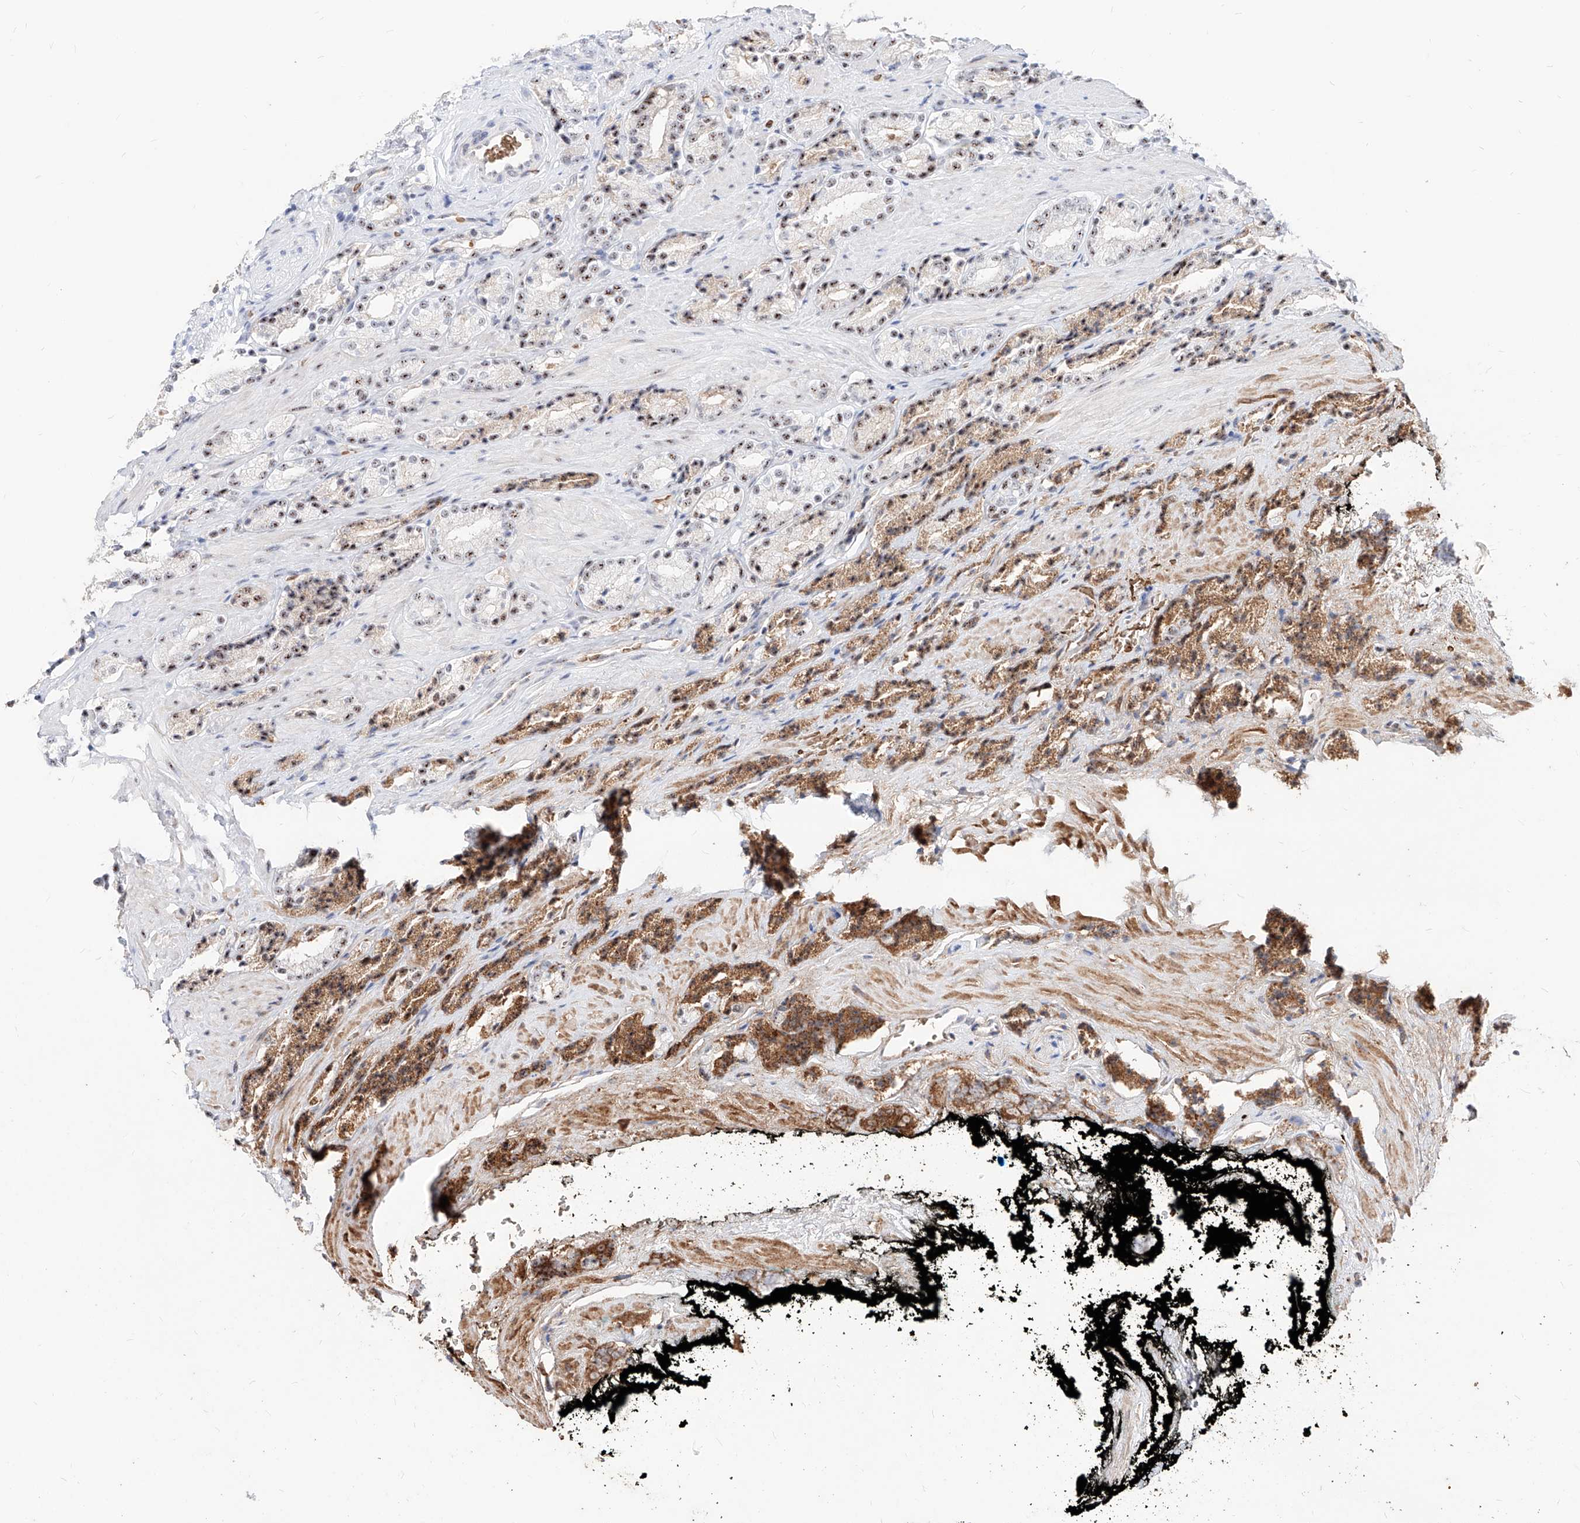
{"staining": {"intensity": "moderate", "quantity": ">75%", "location": "cytoplasmic/membranous,nuclear"}, "tissue": "prostate cancer", "cell_type": "Tumor cells", "image_type": "cancer", "snomed": [{"axis": "morphology", "description": "Adenocarcinoma, High grade"}, {"axis": "topography", "description": "Prostate"}], "caption": "Tumor cells display moderate cytoplasmic/membranous and nuclear expression in approximately >75% of cells in high-grade adenocarcinoma (prostate).", "gene": "ZFP42", "patient": {"sex": "male", "age": 71}}